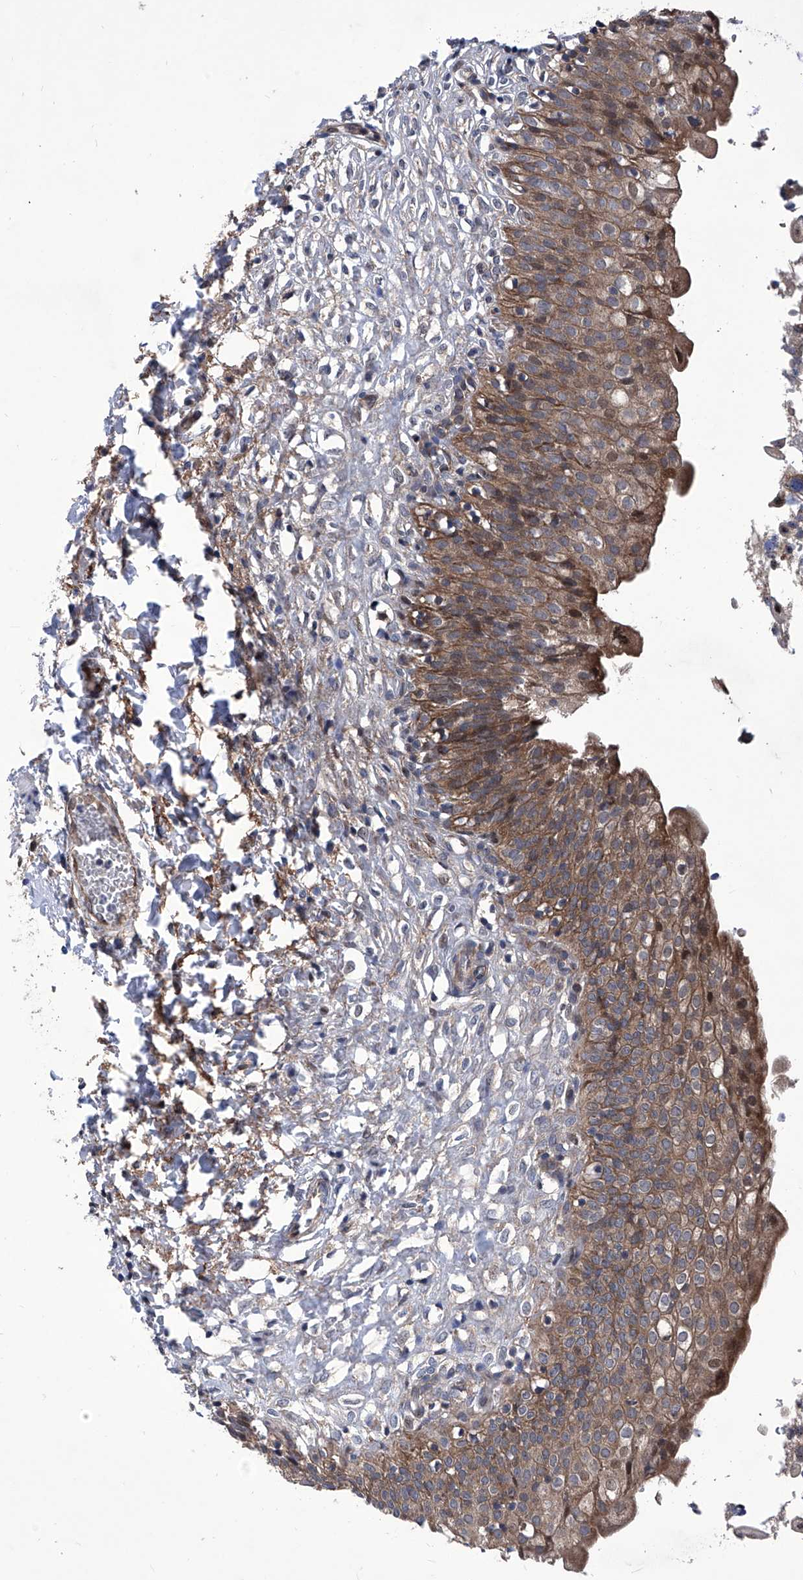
{"staining": {"intensity": "strong", "quantity": ">75%", "location": "cytoplasmic/membranous,nuclear"}, "tissue": "urinary bladder", "cell_type": "Urothelial cells", "image_type": "normal", "snomed": [{"axis": "morphology", "description": "Normal tissue, NOS"}, {"axis": "topography", "description": "Urinary bladder"}], "caption": "Benign urinary bladder exhibits strong cytoplasmic/membranous,nuclear expression in about >75% of urothelial cells, visualized by immunohistochemistry.", "gene": "KTI12", "patient": {"sex": "male", "age": 55}}